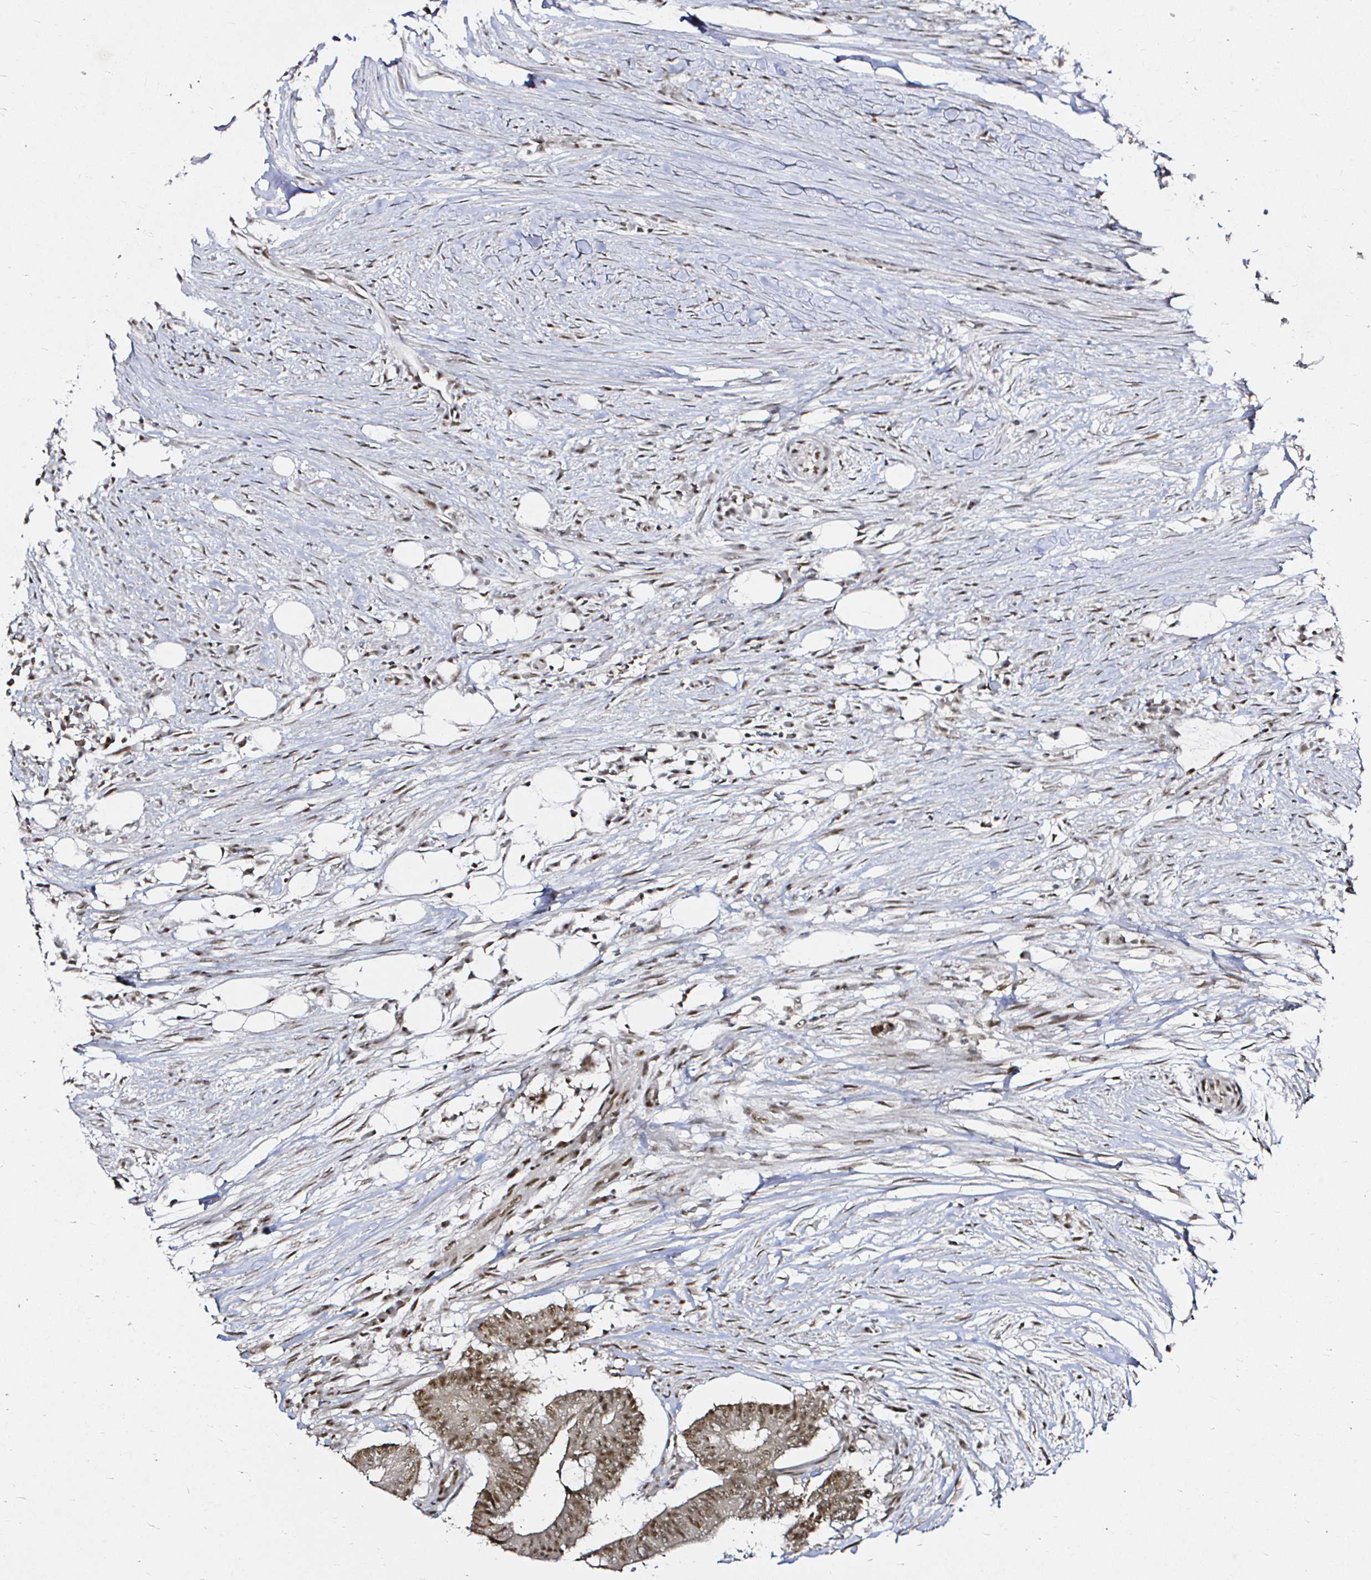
{"staining": {"intensity": "moderate", "quantity": ">75%", "location": "cytoplasmic/membranous,nuclear"}, "tissue": "colorectal cancer", "cell_type": "Tumor cells", "image_type": "cancer", "snomed": [{"axis": "morphology", "description": "Adenocarcinoma, NOS"}, {"axis": "topography", "description": "Colon"}], "caption": "Immunohistochemistry (IHC) of adenocarcinoma (colorectal) displays medium levels of moderate cytoplasmic/membranous and nuclear positivity in about >75% of tumor cells.", "gene": "SNRPC", "patient": {"sex": "female", "age": 43}}